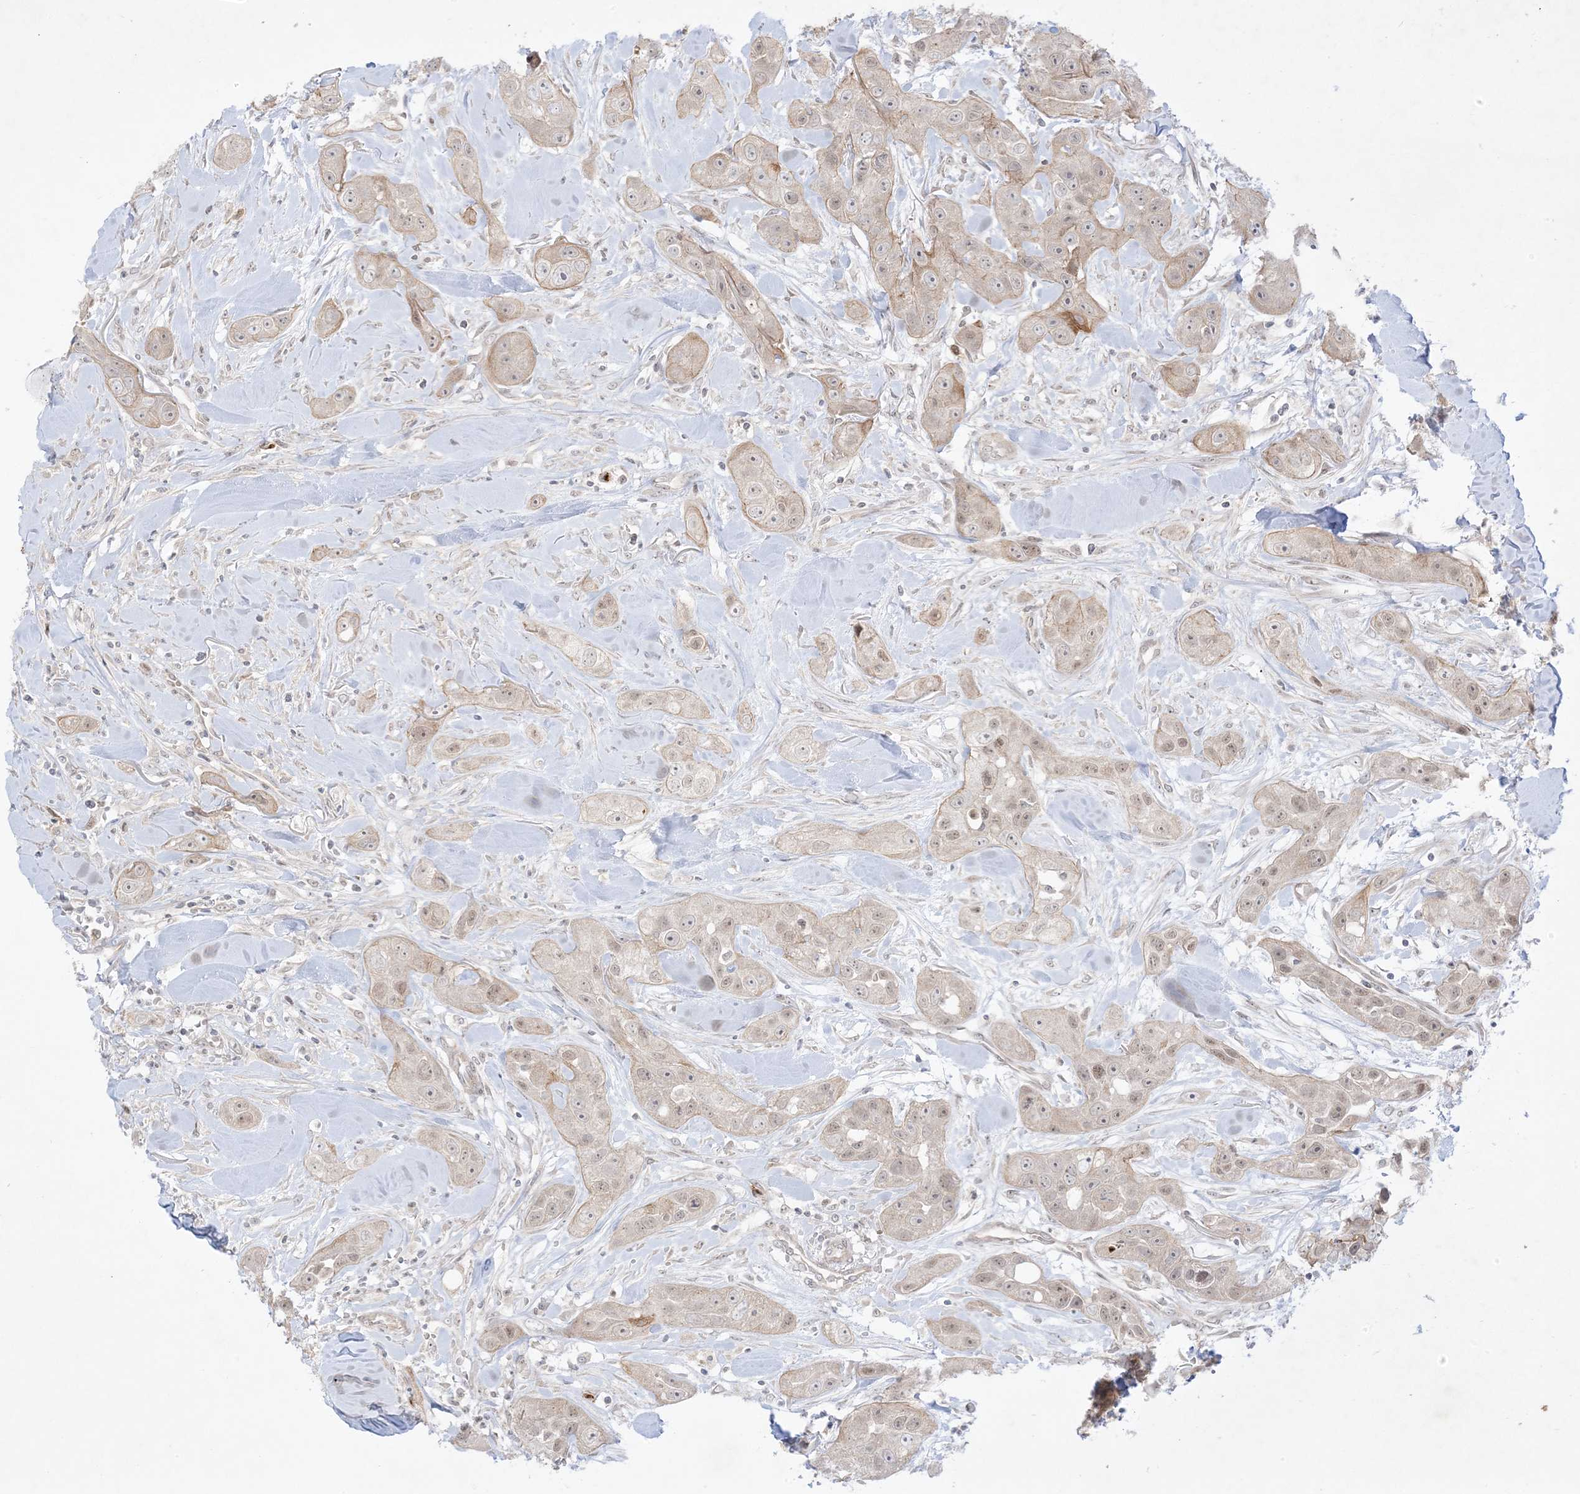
{"staining": {"intensity": "moderate", "quantity": "<25%", "location": "cytoplasmic/membranous,nuclear"}, "tissue": "head and neck cancer", "cell_type": "Tumor cells", "image_type": "cancer", "snomed": [{"axis": "morphology", "description": "Normal tissue, NOS"}, {"axis": "morphology", "description": "Squamous cell carcinoma, NOS"}, {"axis": "topography", "description": "Skeletal muscle"}, {"axis": "topography", "description": "Head-Neck"}], "caption": "Immunohistochemistry (IHC) micrograph of human head and neck cancer (squamous cell carcinoma) stained for a protein (brown), which exhibits low levels of moderate cytoplasmic/membranous and nuclear positivity in about <25% of tumor cells.", "gene": "PTK6", "patient": {"sex": "male", "age": 51}}